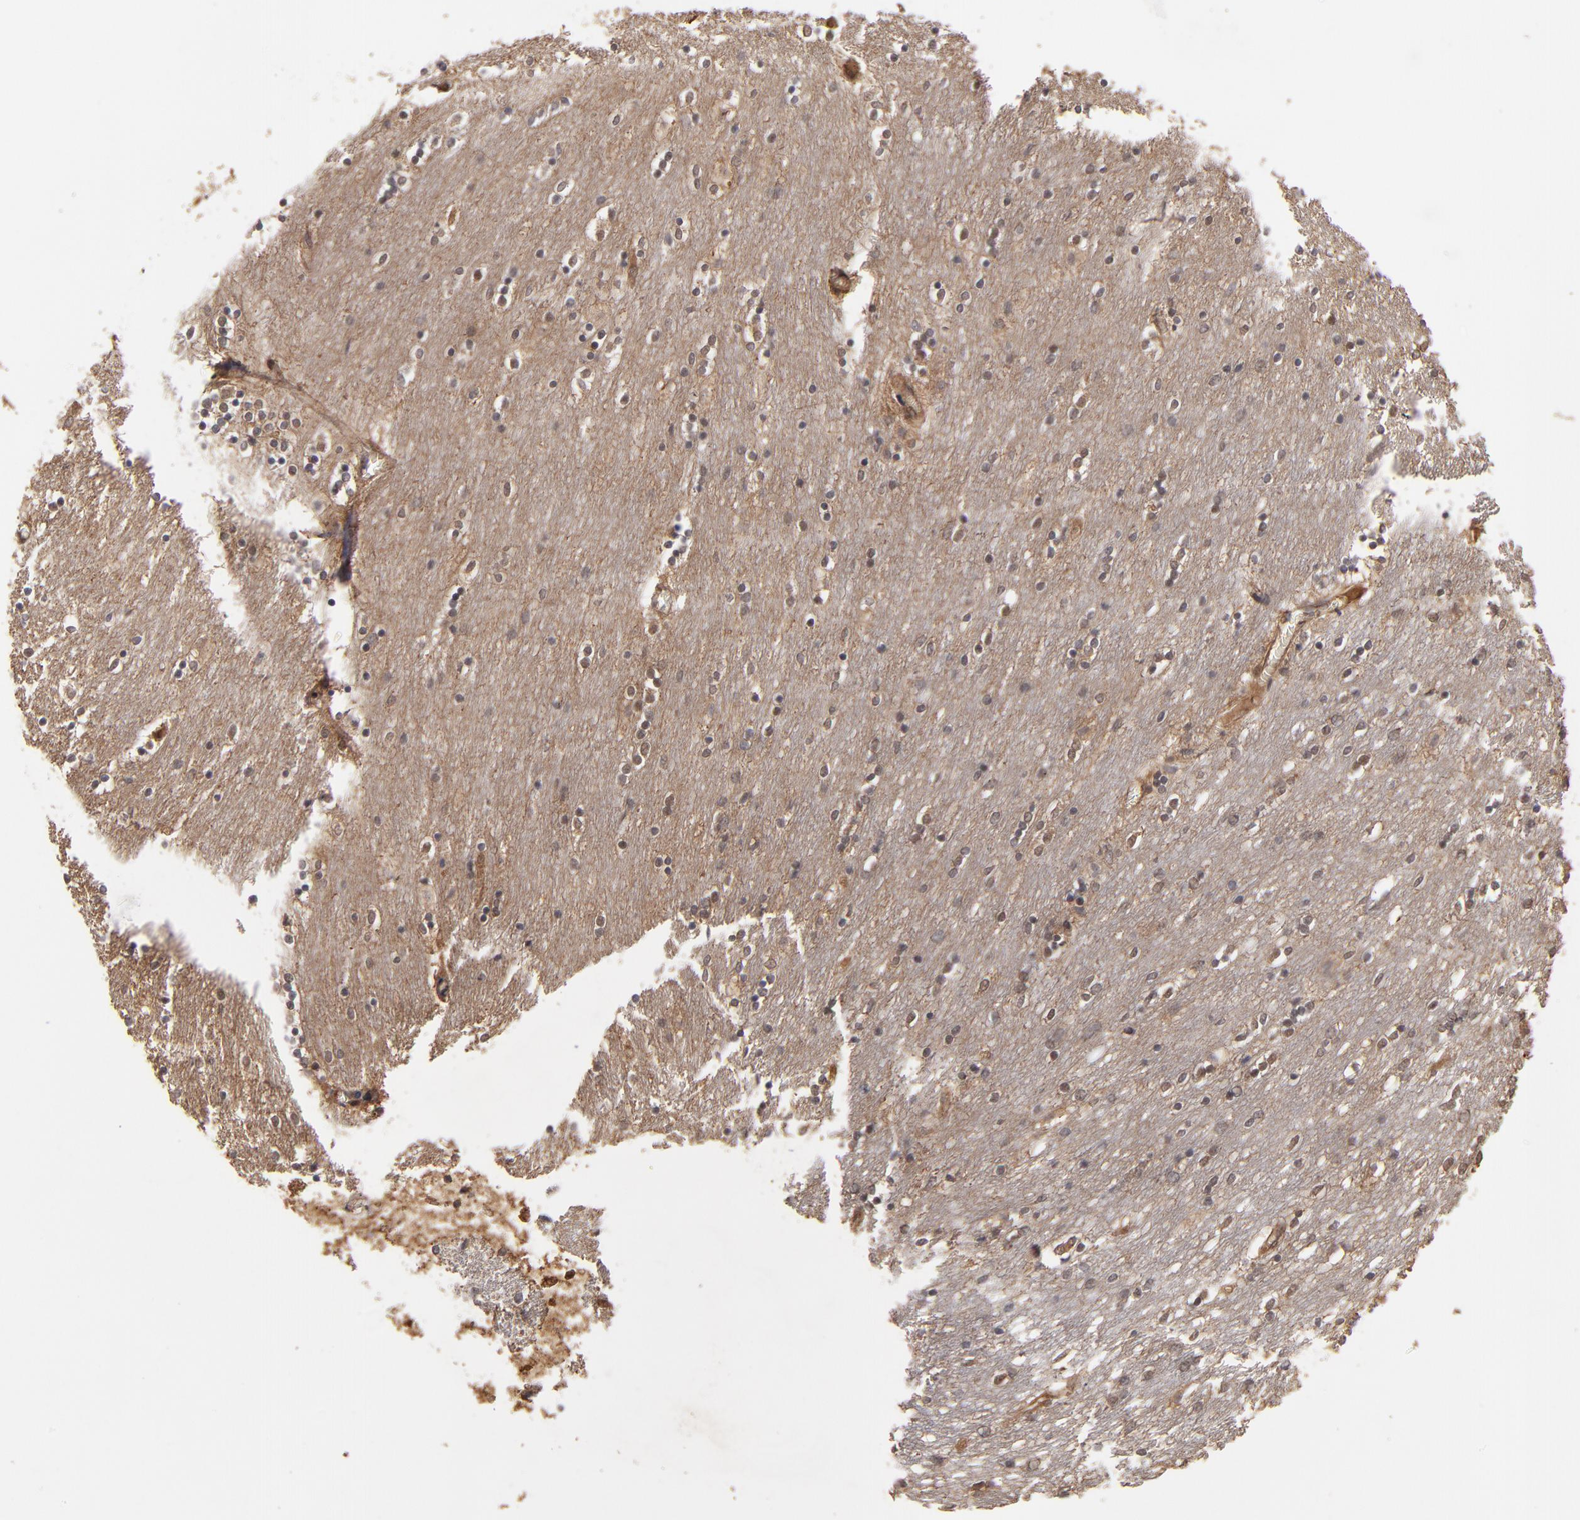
{"staining": {"intensity": "weak", "quantity": ">75%", "location": "cytoplasmic/membranous"}, "tissue": "caudate", "cell_type": "Glial cells", "image_type": "normal", "snomed": [{"axis": "morphology", "description": "Normal tissue, NOS"}, {"axis": "topography", "description": "Lateral ventricle wall"}], "caption": "This is an image of IHC staining of benign caudate, which shows weak positivity in the cytoplasmic/membranous of glial cells.", "gene": "BDKRB1", "patient": {"sex": "female", "age": 54}}